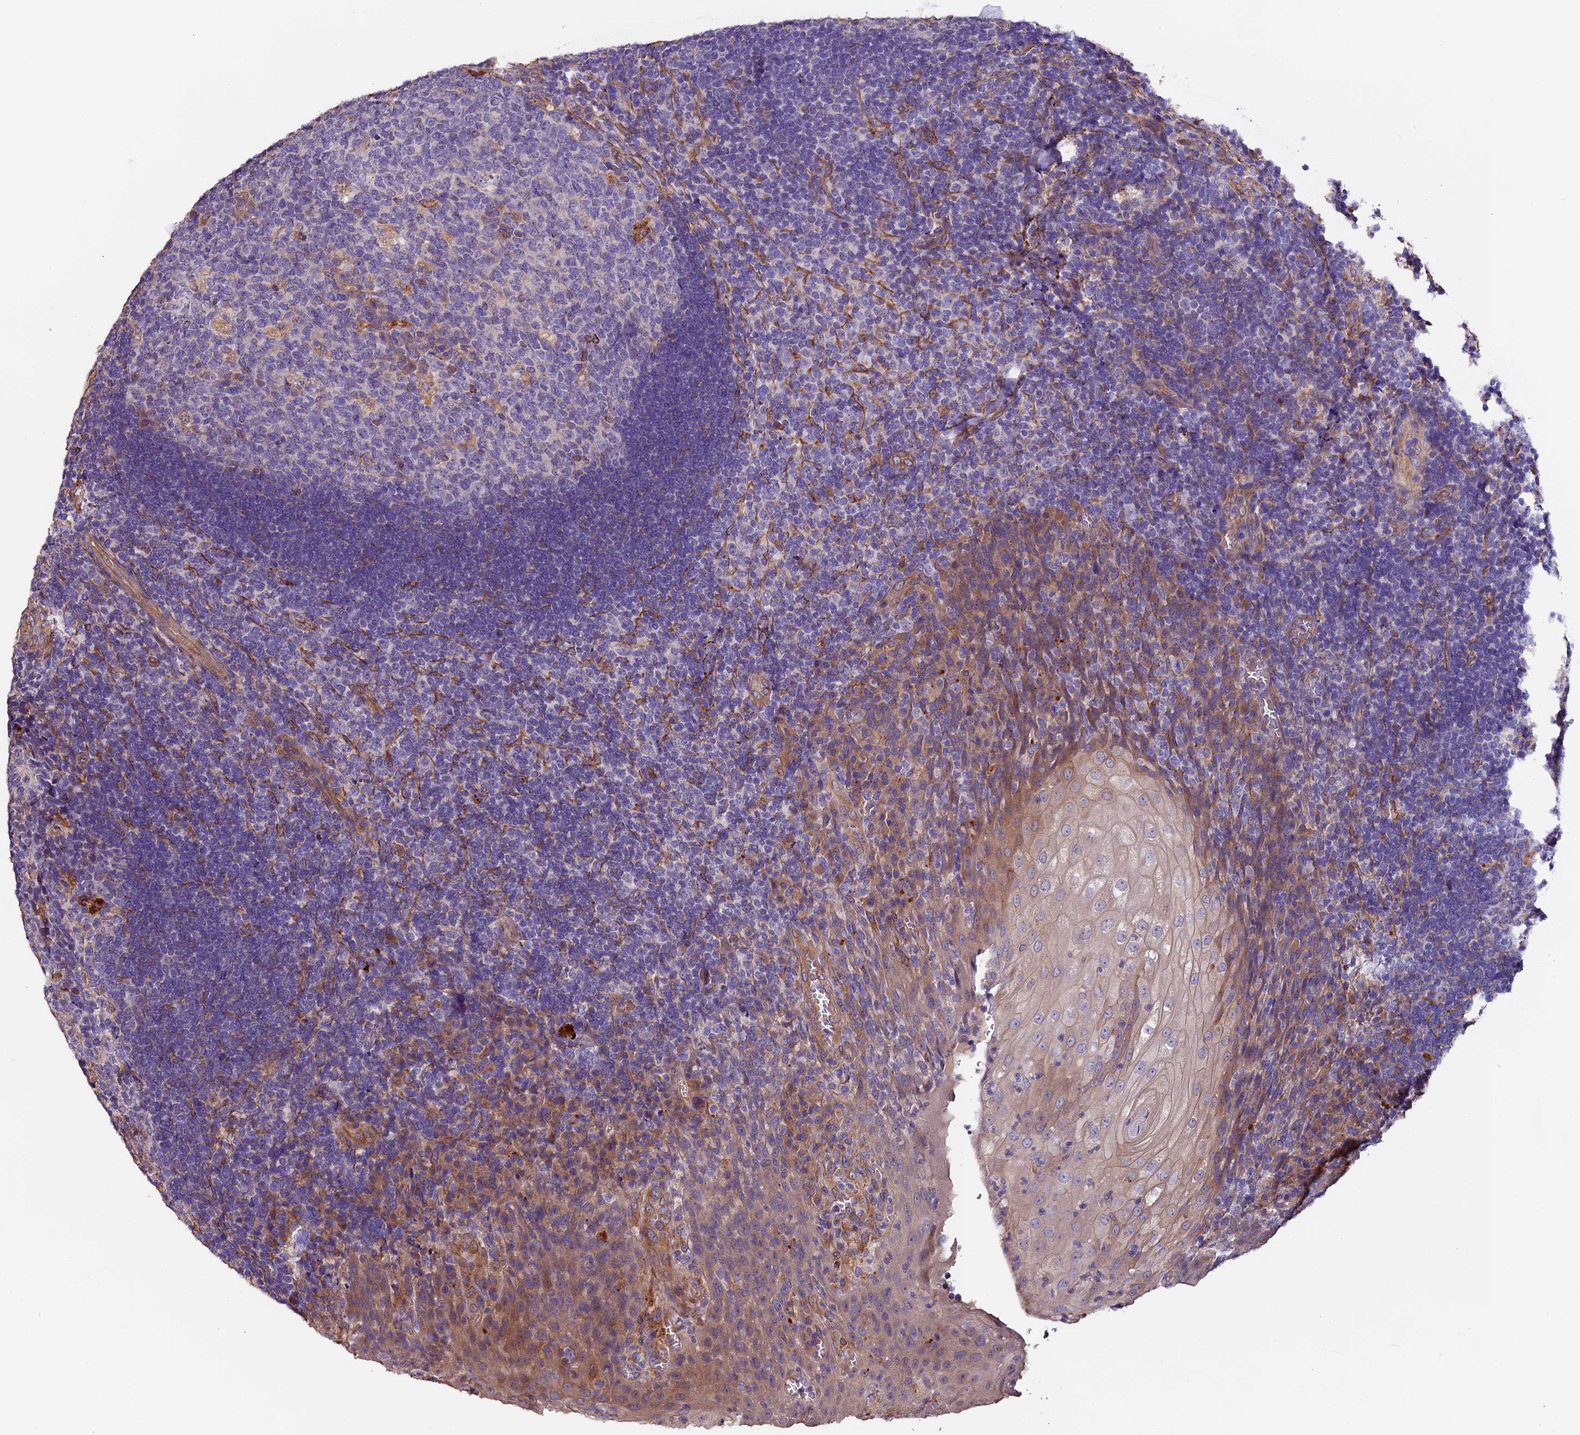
{"staining": {"intensity": "weak", "quantity": "<25%", "location": "cytoplasmic/membranous"}, "tissue": "tonsil", "cell_type": "Germinal center cells", "image_type": "normal", "snomed": [{"axis": "morphology", "description": "Normal tissue, NOS"}, {"axis": "topography", "description": "Tonsil"}], "caption": "This is an immunohistochemistry photomicrograph of benign human tonsil. There is no positivity in germinal center cells.", "gene": "CLN5", "patient": {"sex": "male", "age": 17}}